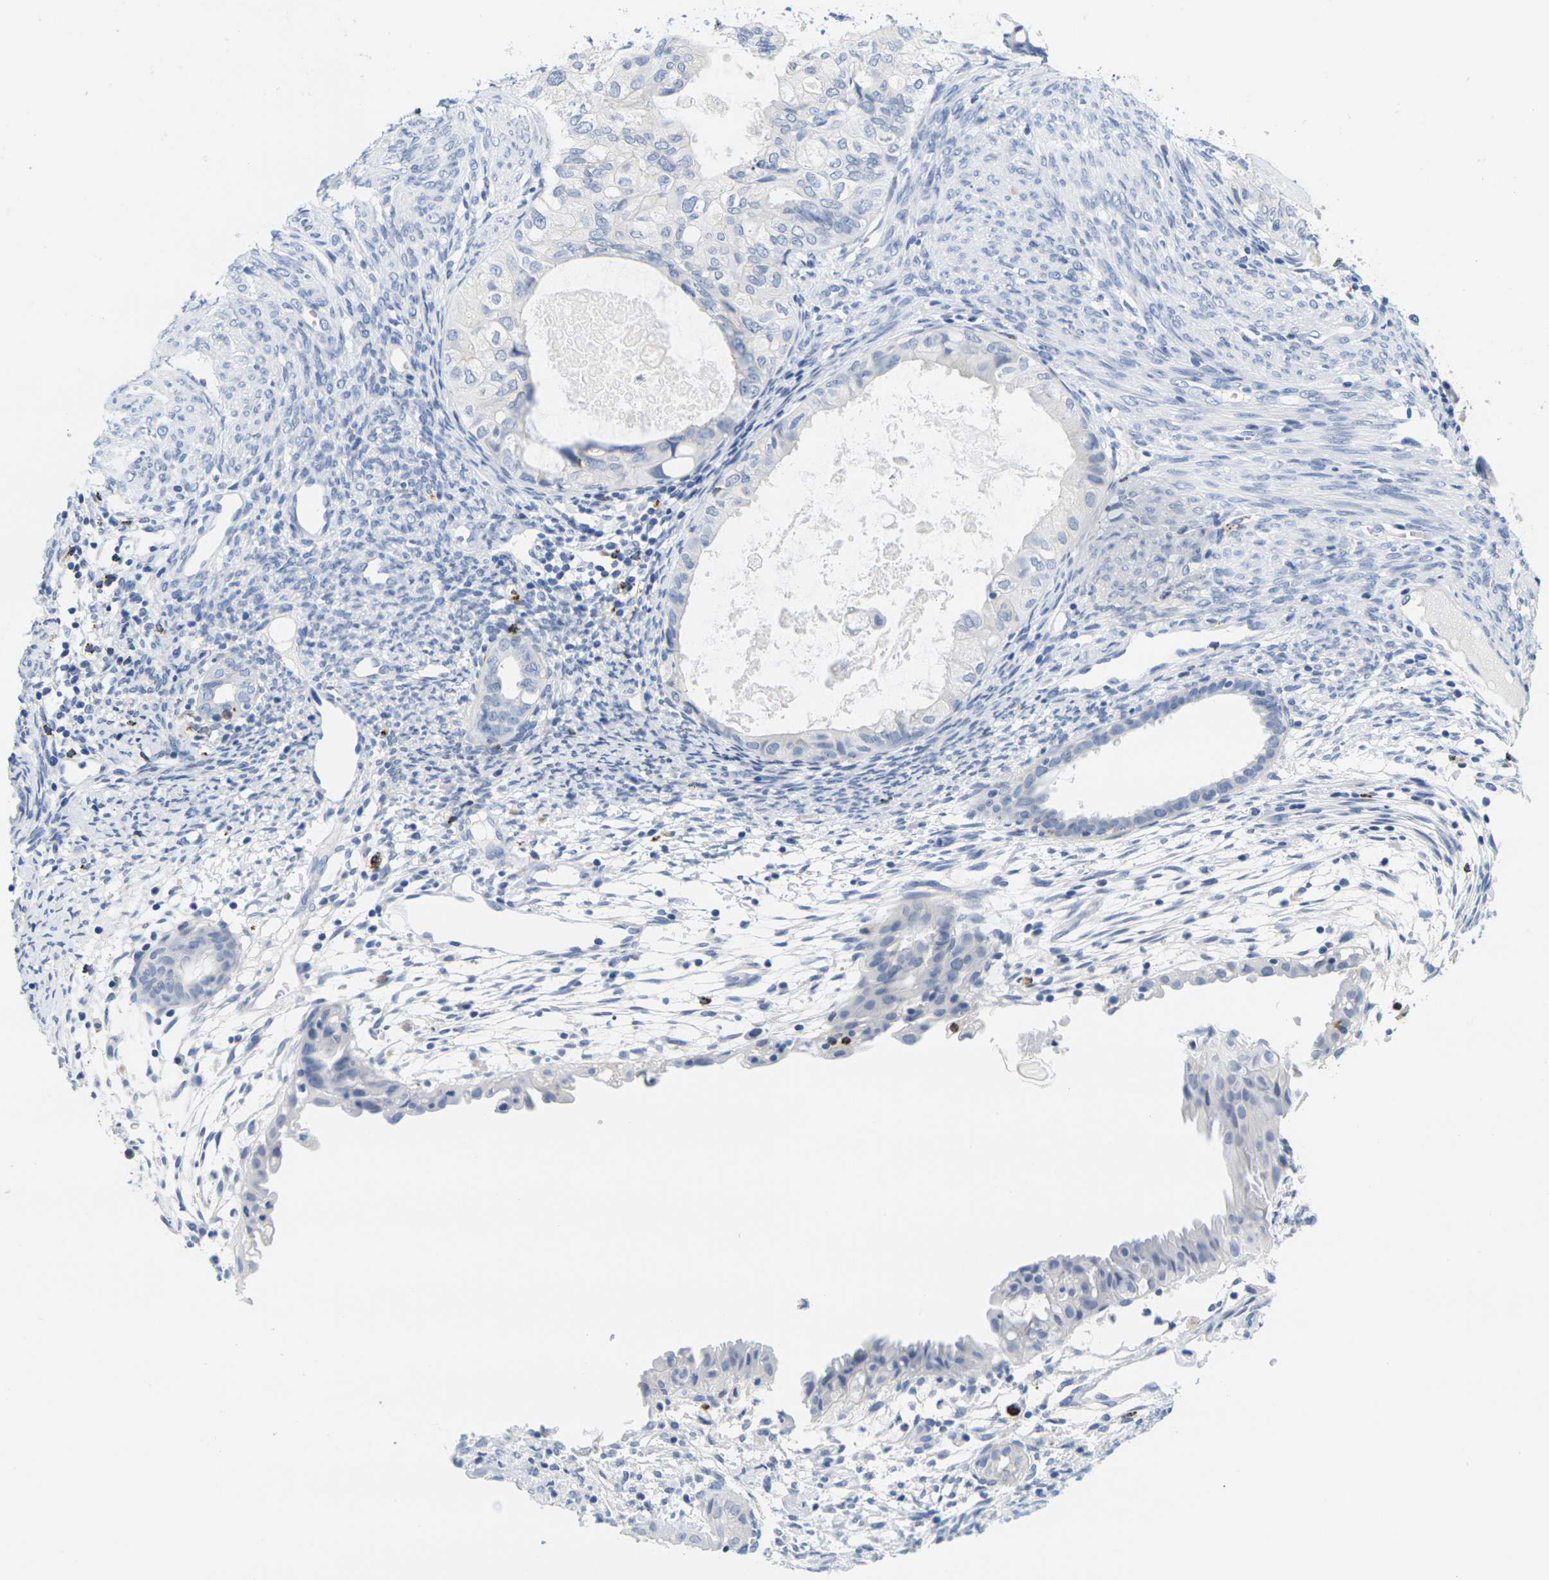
{"staining": {"intensity": "negative", "quantity": "none", "location": "none"}, "tissue": "cervical cancer", "cell_type": "Tumor cells", "image_type": "cancer", "snomed": [{"axis": "morphology", "description": "Normal tissue, NOS"}, {"axis": "morphology", "description": "Adenocarcinoma, NOS"}, {"axis": "topography", "description": "Cervix"}, {"axis": "topography", "description": "Endometrium"}], "caption": "Immunohistochemical staining of human adenocarcinoma (cervical) shows no significant positivity in tumor cells. (DAB immunohistochemistry with hematoxylin counter stain).", "gene": "HLA-DOB", "patient": {"sex": "female", "age": 86}}